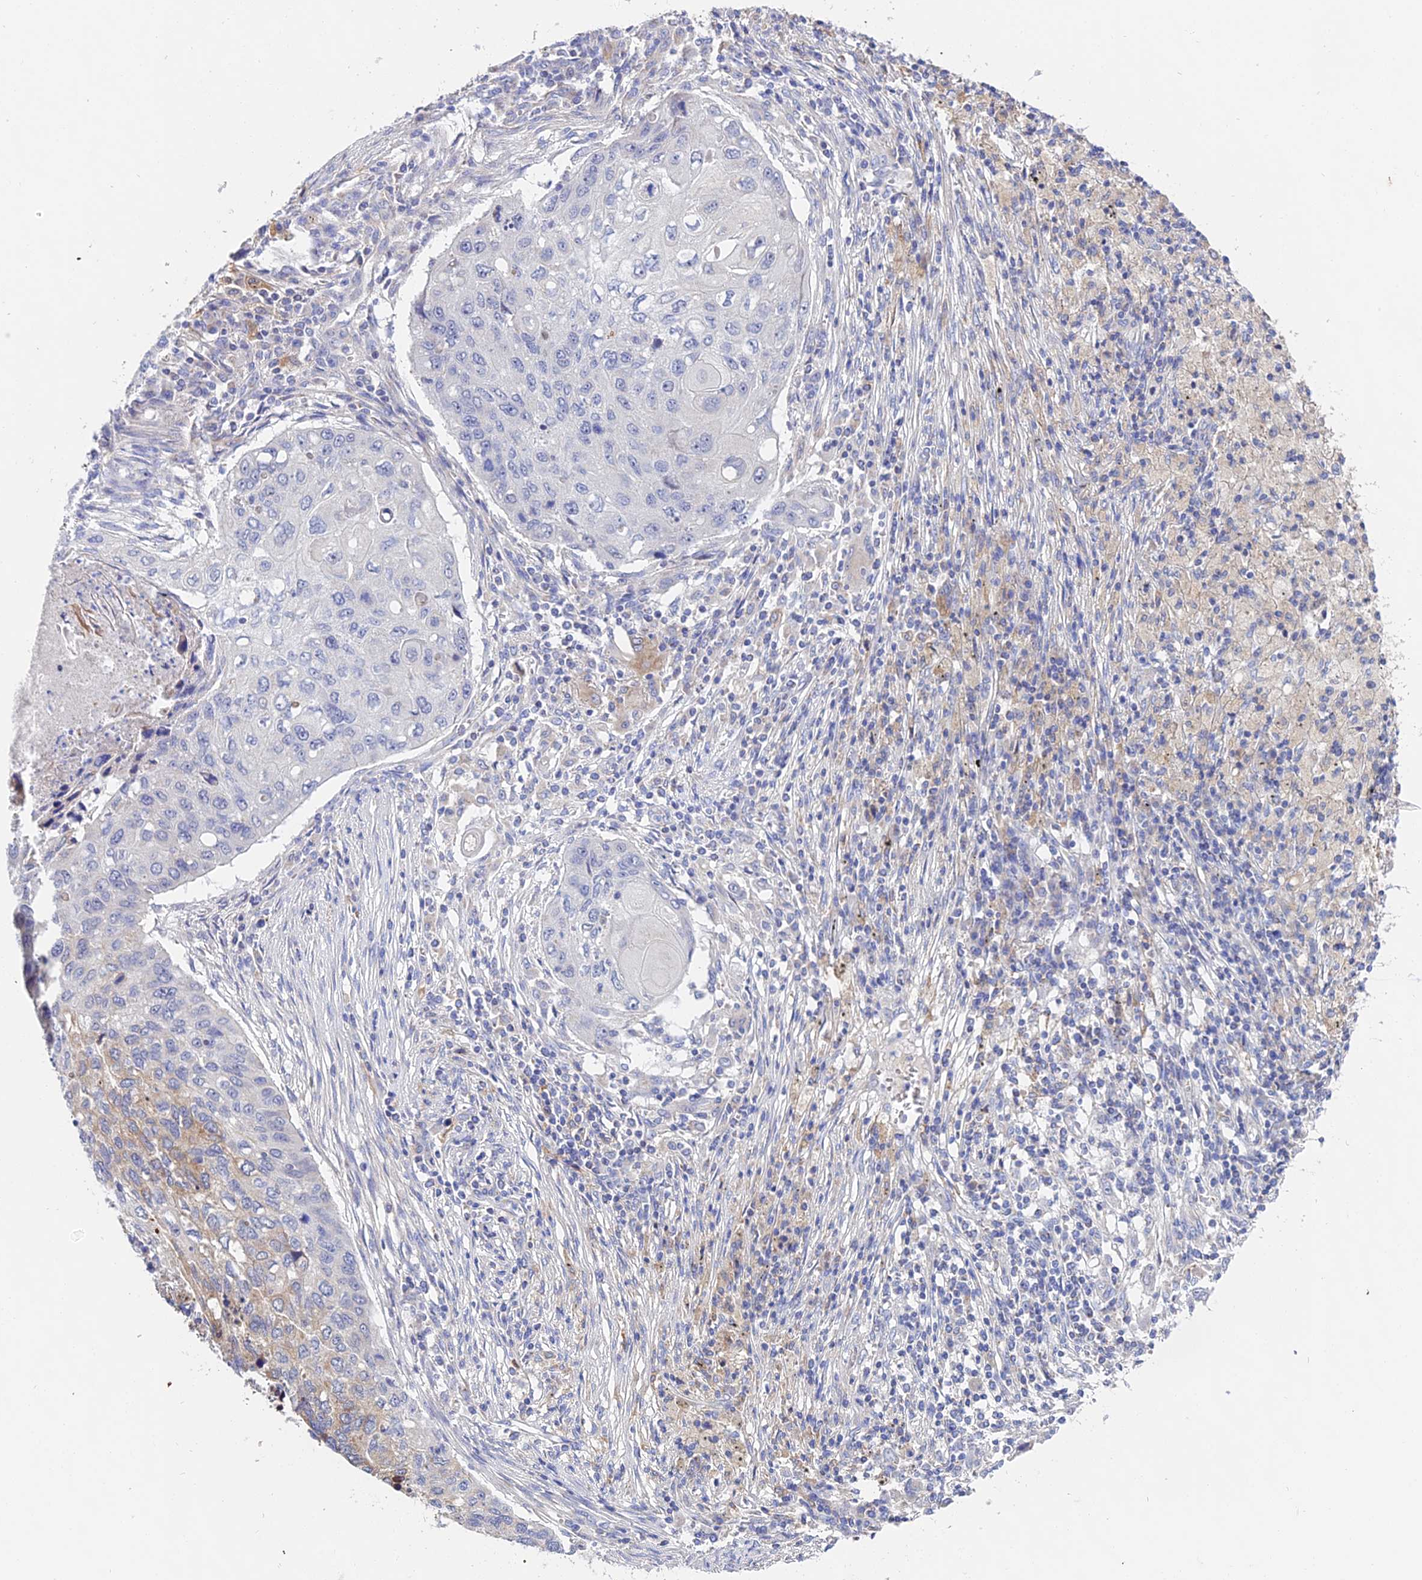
{"staining": {"intensity": "negative", "quantity": "none", "location": "none"}, "tissue": "lung cancer", "cell_type": "Tumor cells", "image_type": "cancer", "snomed": [{"axis": "morphology", "description": "Squamous cell carcinoma, NOS"}, {"axis": "topography", "description": "Lung"}], "caption": "Protein analysis of lung cancer demonstrates no significant positivity in tumor cells.", "gene": "PPP2R2C", "patient": {"sex": "female", "age": 63}}